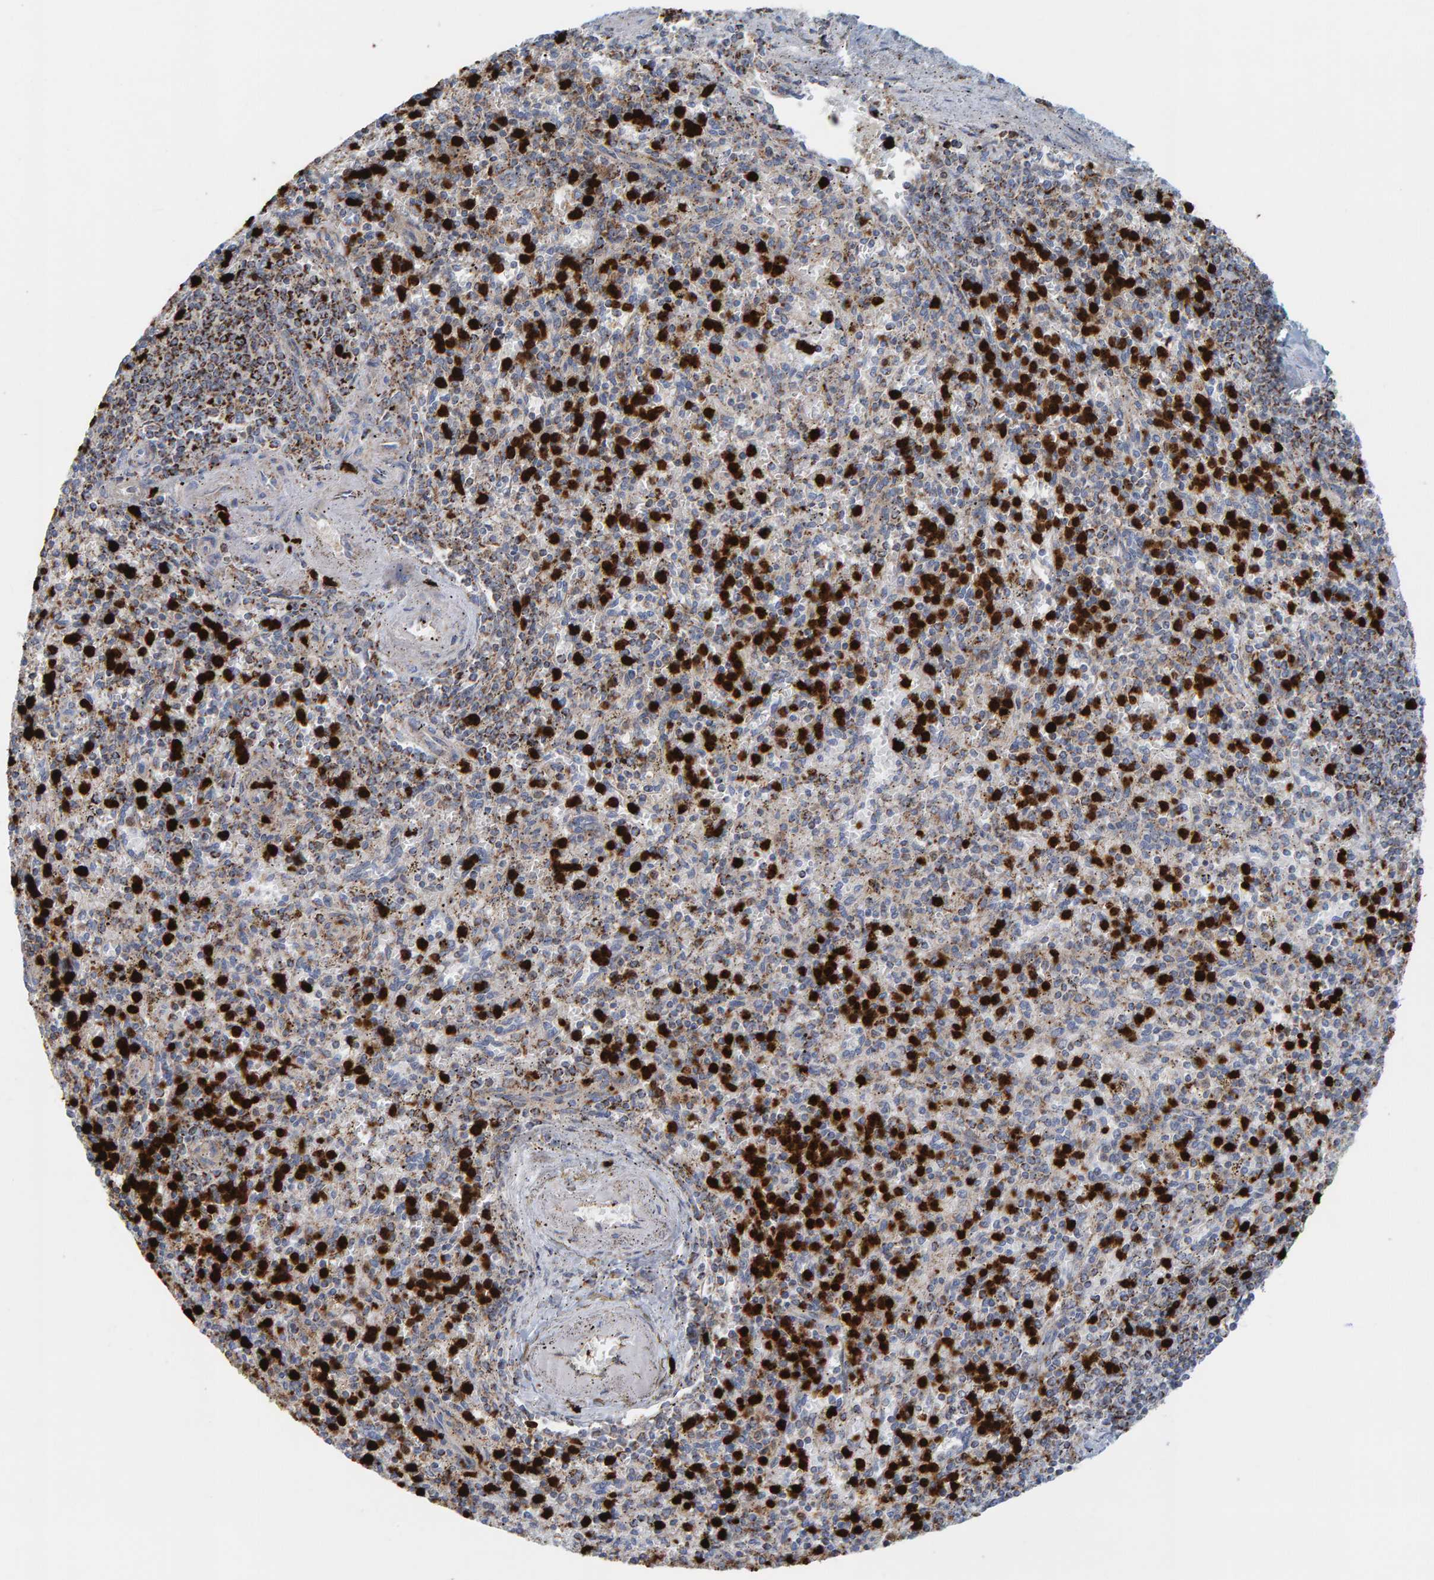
{"staining": {"intensity": "strong", "quantity": "25%-75%", "location": "cytoplasmic/membranous,nuclear"}, "tissue": "spleen", "cell_type": "Cells in red pulp", "image_type": "normal", "snomed": [{"axis": "morphology", "description": "Normal tissue, NOS"}, {"axis": "topography", "description": "Spleen"}], "caption": "Cells in red pulp show strong cytoplasmic/membranous,nuclear staining in about 25%-75% of cells in unremarkable spleen.", "gene": "B9D1", "patient": {"sex": "male", "age": 72}}